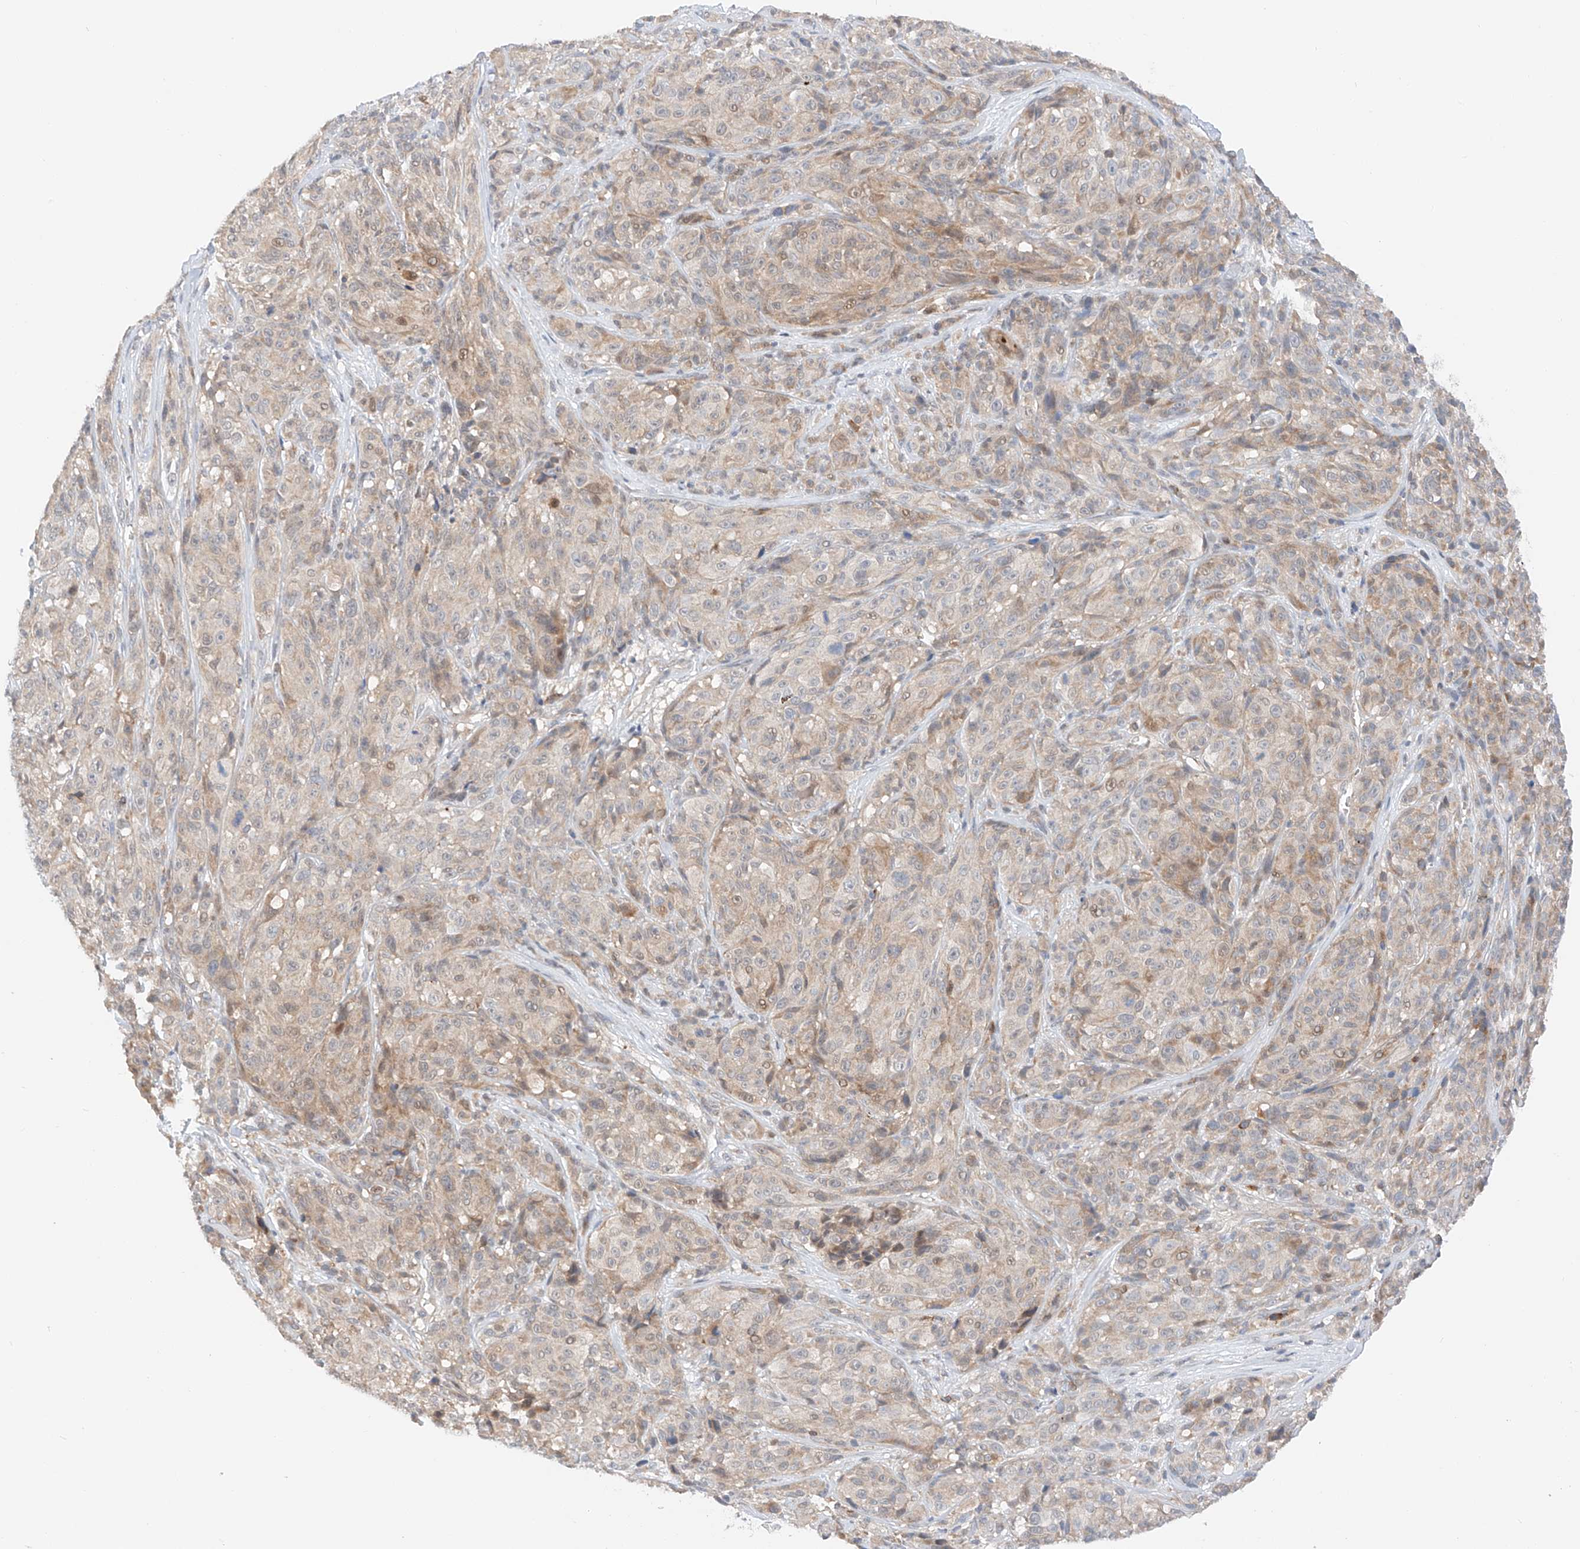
{"staining": {"intensity": "weak", "quantity": "<25%", "location": "cytoplasmic/membranous"}, "tissue": "melanoma", "cell_type": "Tumor cells", "image_type": "cancer", "snomed": [{"axis": "morphology", "description": "Malignant melanoma, NOS"}, {"axis": "topography", "description": "Skin"}], "caption": "Malignant melanoma stained for a protein using immunohistochemistry shows no positivity tumor cells.", "gene": "MFN2", "patient": {"sex": "male", "age": 73}}